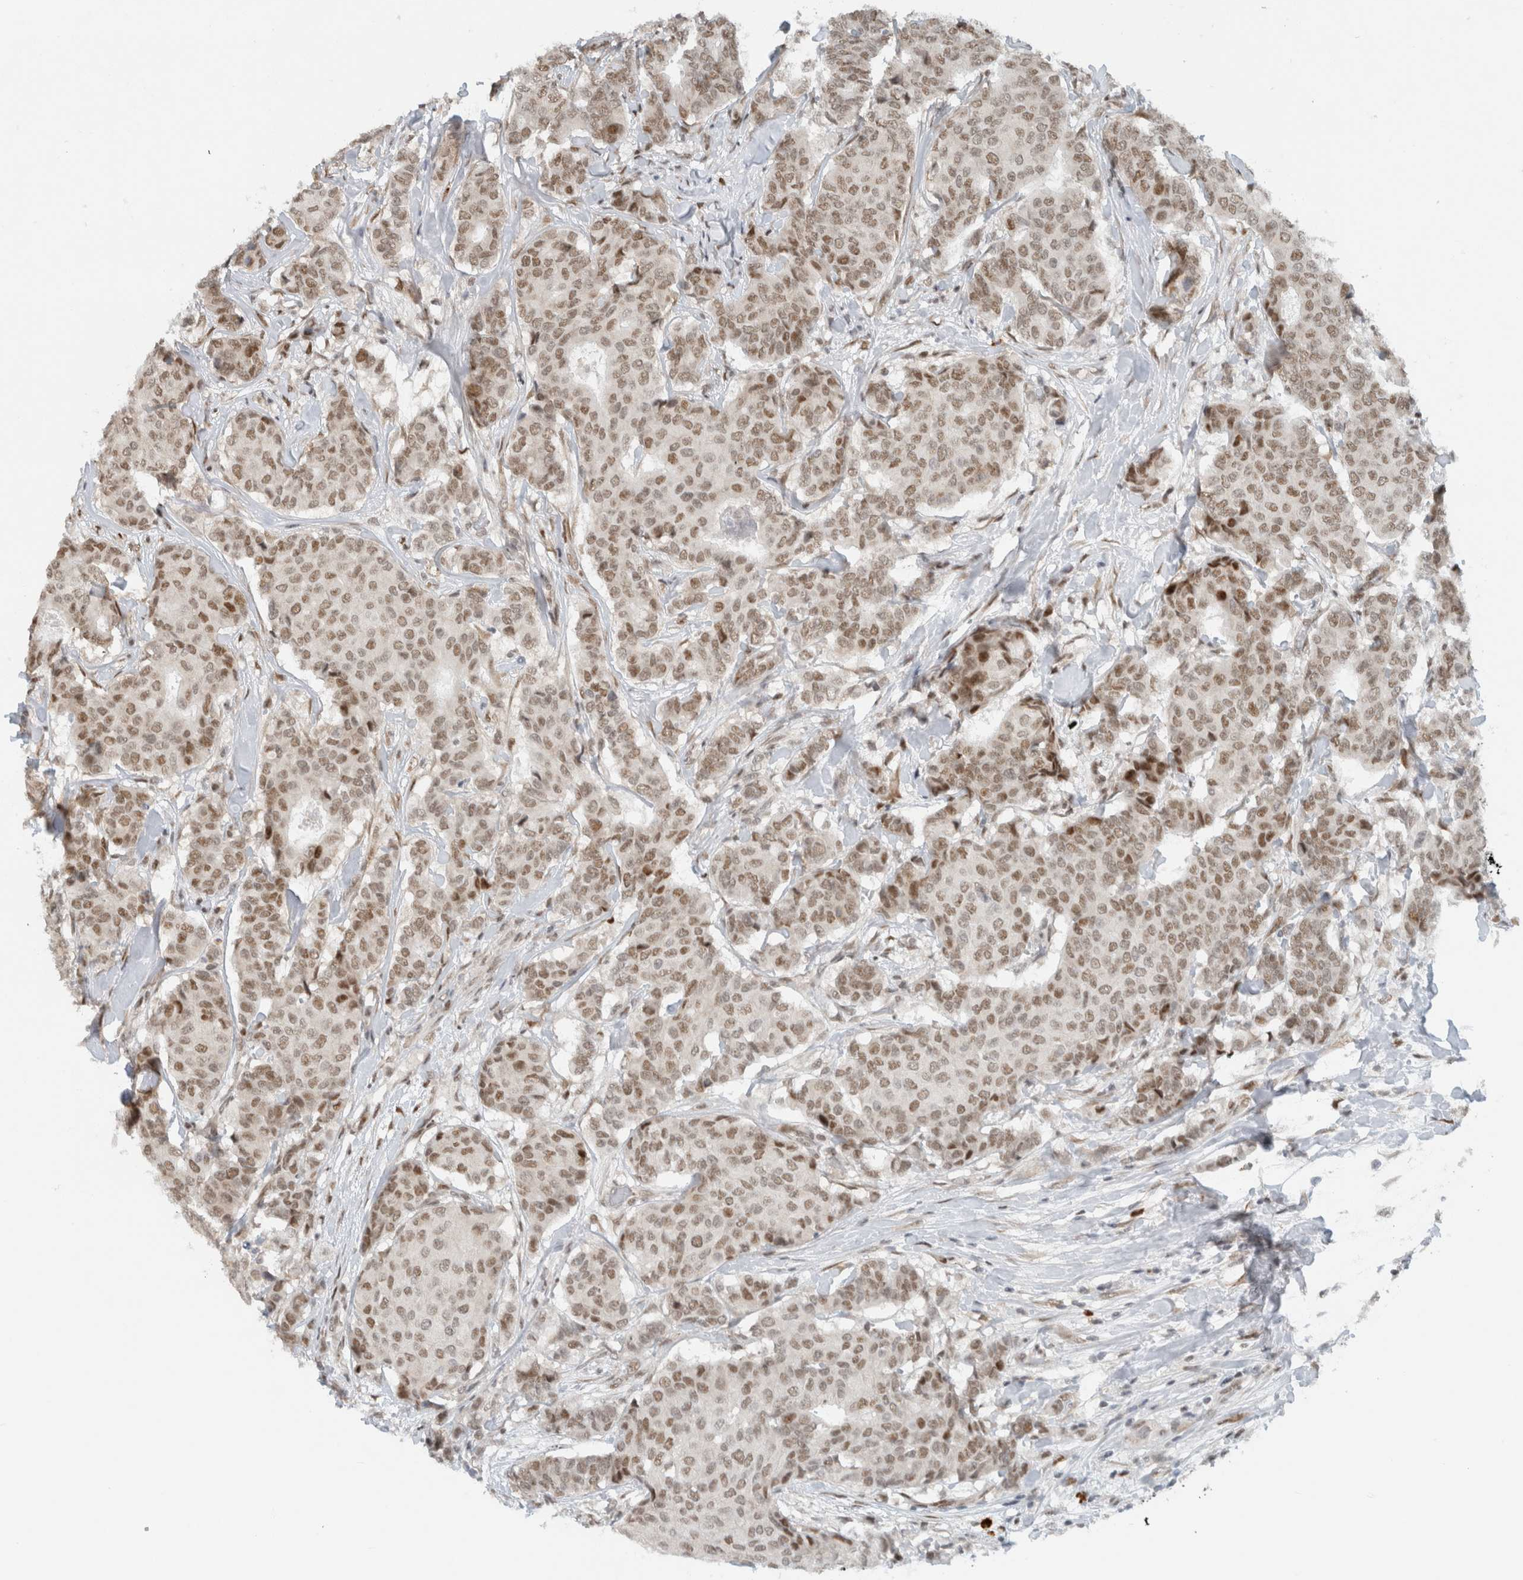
{"staining": {"intensity": "moderate", "quantity": ">75%", "location": "nuclear"}, "tissue": "breast cancer", "cell_type": "Tumor cells", "image_type": "cancer", "snomed": [{"axis": "morphology", "description": "Duct carcinoma"}, {"axis": "topography", "description": "Breast"}], "caption": "Tumor cells show moderate nuclear positivity in approximately >75% of cells in breast intraductal carcinoma.", "gene": "HNRNPR", "patient": {"sex": "female", "age": 75}}